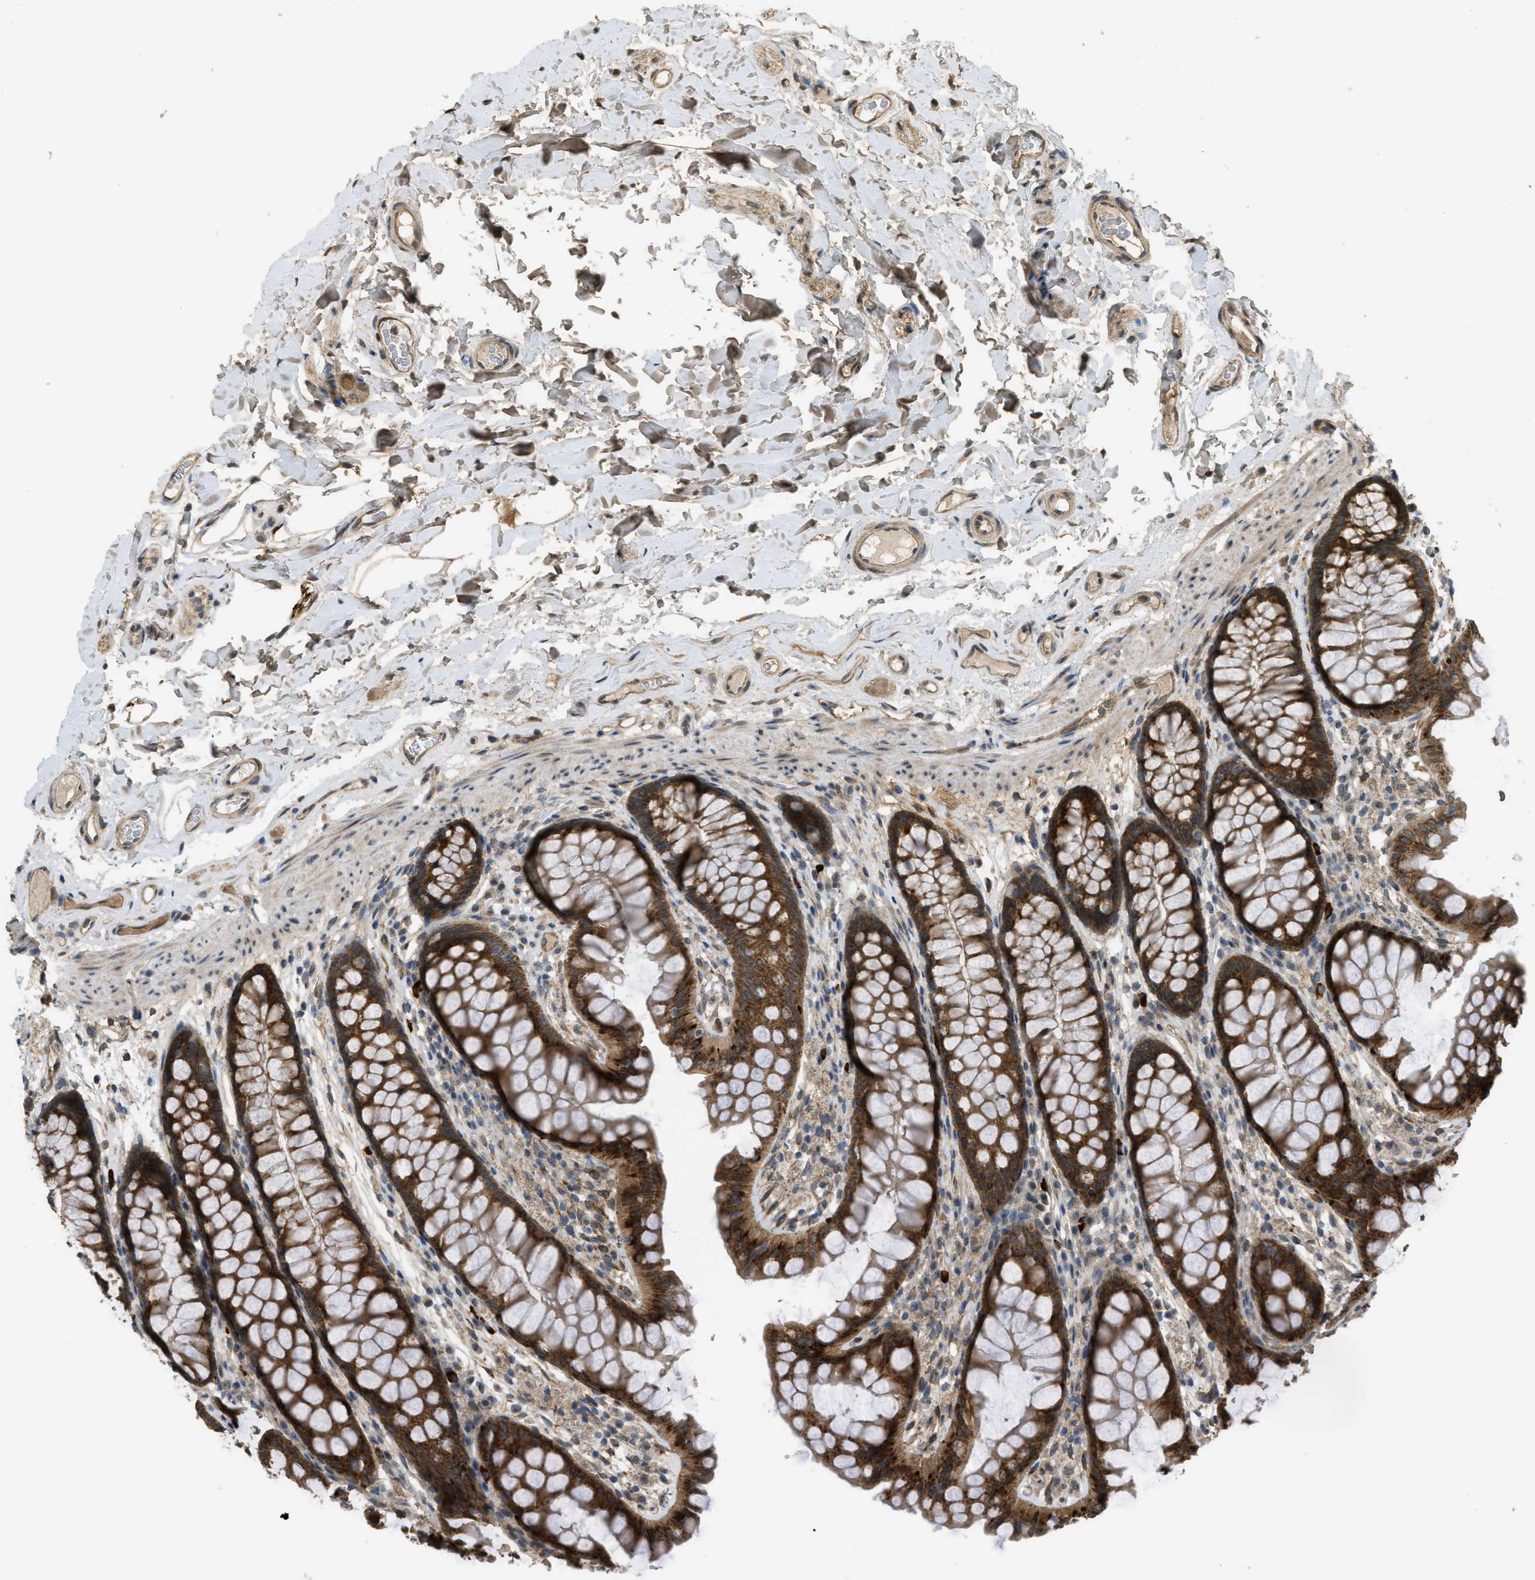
{"staining": {"intensity": "moderate", "quantity": ">75%", "location": "cytoplasmic/membranous"}, "tissue": "colon", "cell_type": "Endothelial cells", "image_type": "normal", "snomed": [{"axis": "morphology", "description": "Normal tissue, NOS"}, {"axis": "topography", "description": "Colon"}], "caption": "Immunohistochemical staining of benign colon reveals >75% levels of moderate cytoplasmic/membranous protein expression in approximately >75% of endothelial cells. (DAB = brown stain, brightfield microscopy at high magnification).", "gene": "IGF2BP2", "patient": {"sex": "female", "age": 55}}